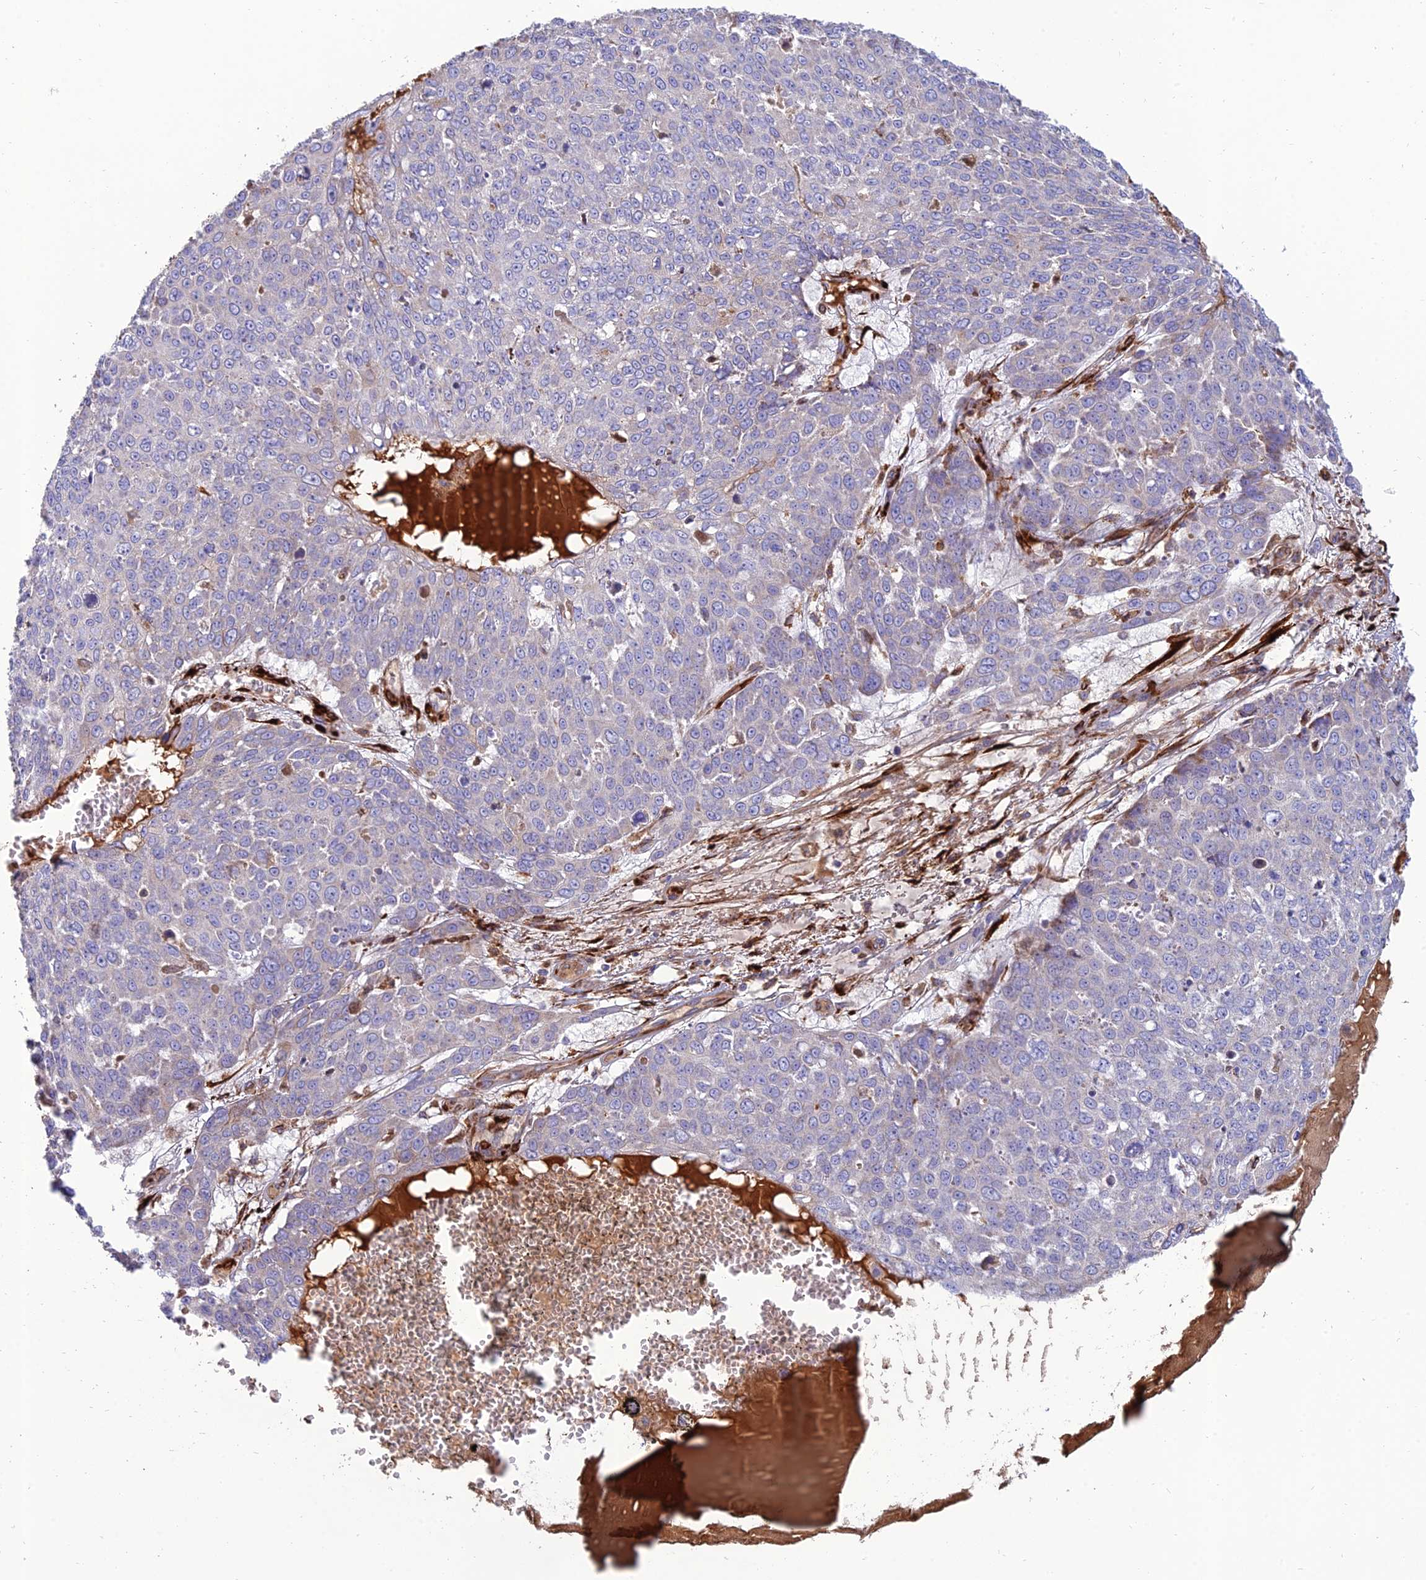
{"staining": {"intensity": "negative", "quantity": "none", "location": "none"}, "tissue": "skin cancer", "cell_type": "Tumor cells", "image_type": "cancer", "snomed": [{"axis": "morphology", "description": "Squamous cell carcinoma, NOS"}, {"axis": "topography", "description": "Skin"}], "caption": "Immunohistochemistry micrograph of neoplastic tissue: skin cancer stained with DAB shows no significant protein expression in tumor cells.", "gene": "RCN3", "patient": {"sex": "male", "age": 71}}